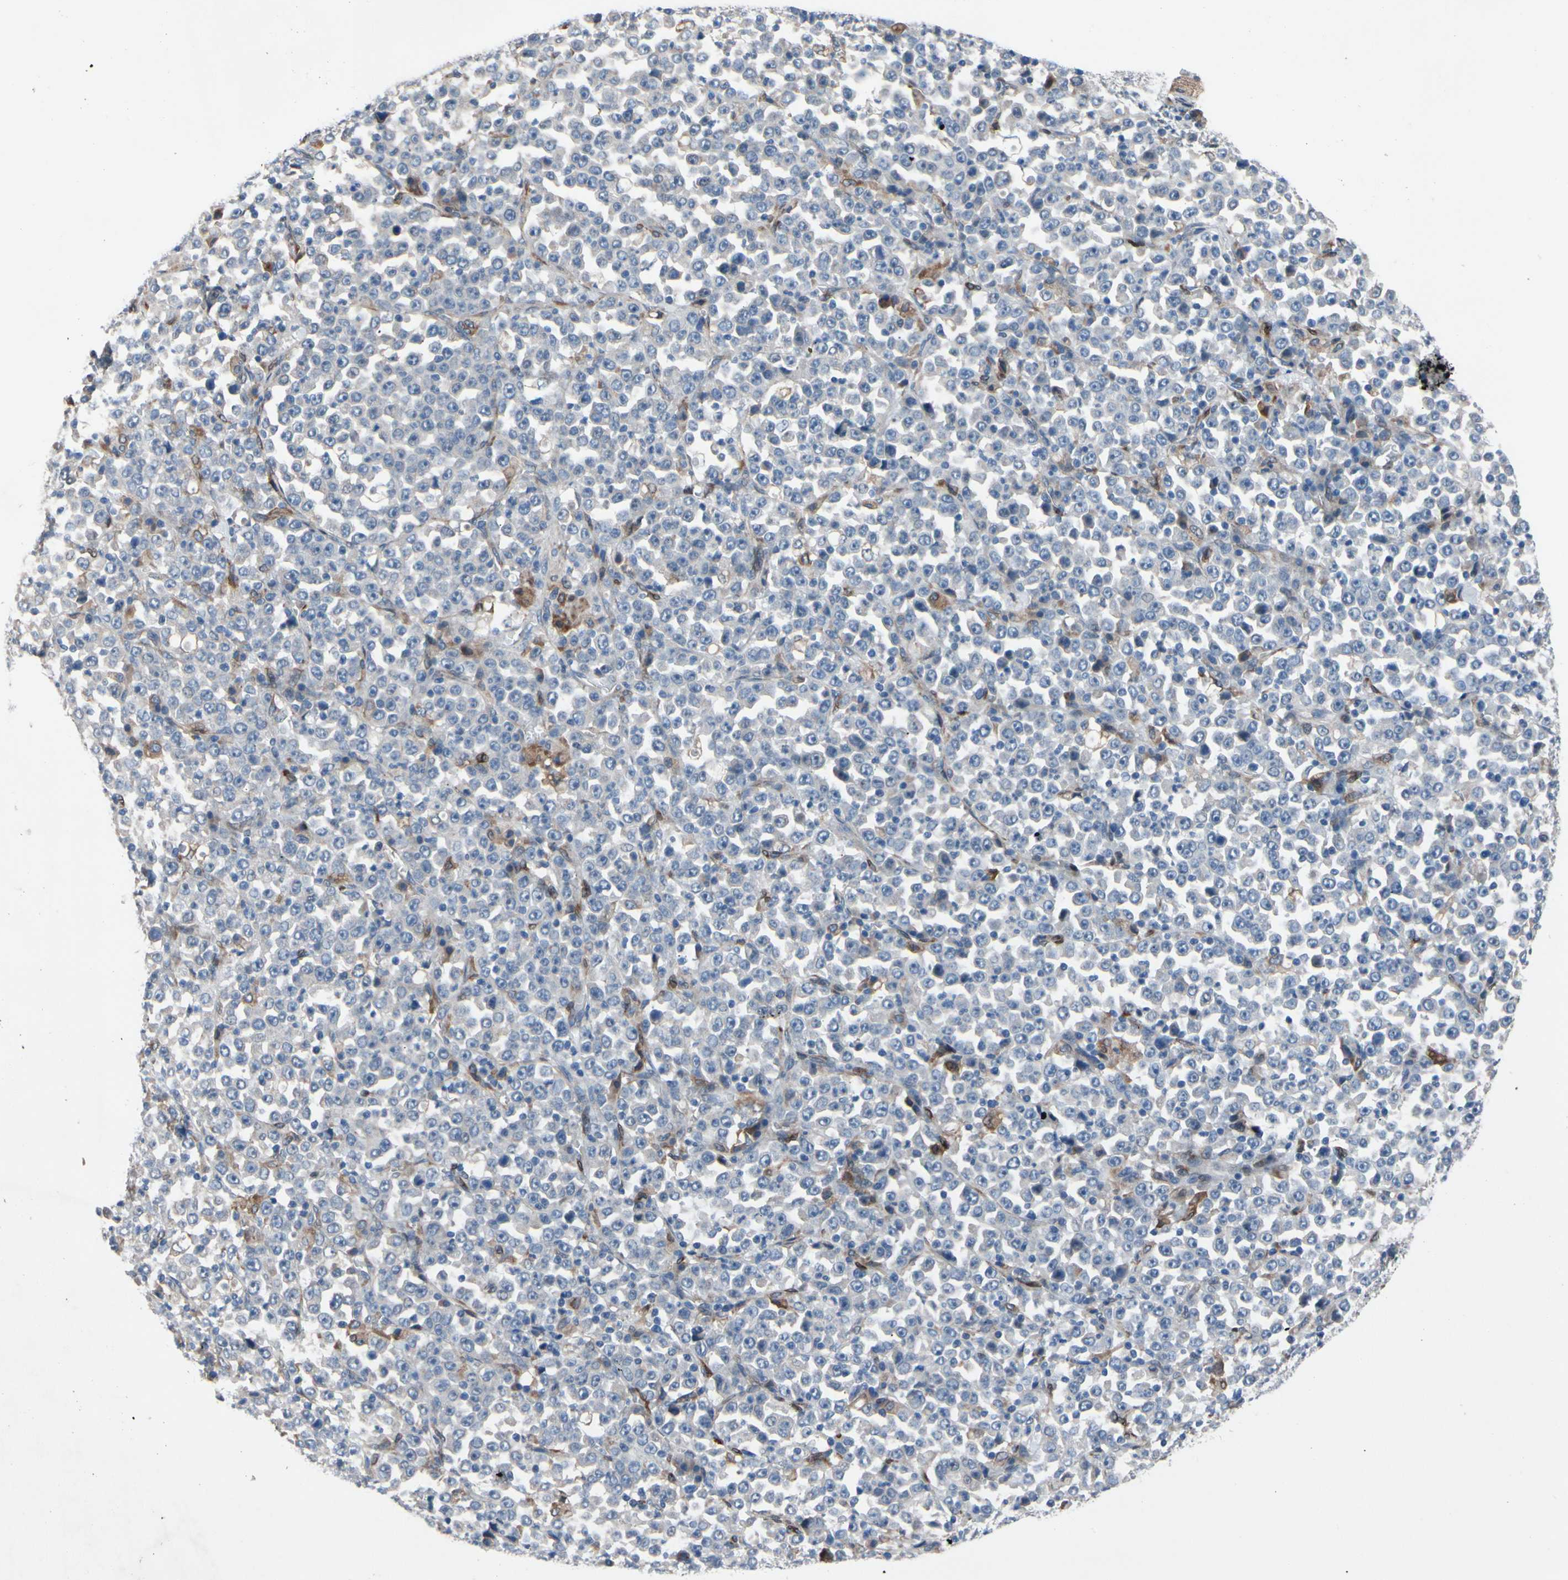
{"staining": {"intensity": "negative", "quantity": "none", "location": "none"}, "tissue": "stomach cancer", "cell_type": "Tumor cells", "image_type": "cancer", "snomed": [{"axis": "morphology", "description": "Normal tissue, NOS"}, {"axis": "morphology", "description": "Adenocarcinoma, NOS"}, {"axis": "topography", "description": "Stomach, upper"}, {"axis": "topography", "description": "Stomach"}], "caption": "High power microscopy histopathology image of an immunohistochemistry (IHC) micrograph of stomach adenocarcinoma, revealing no significant expression in tumor cells. Brightfield microscopy of immunohistochemistry stained with DAB (brown) and hematoxylin (blue), captured at high magnification.", "gene": "PRXL2A", "patient": {"sex": "male", "age": 59}}